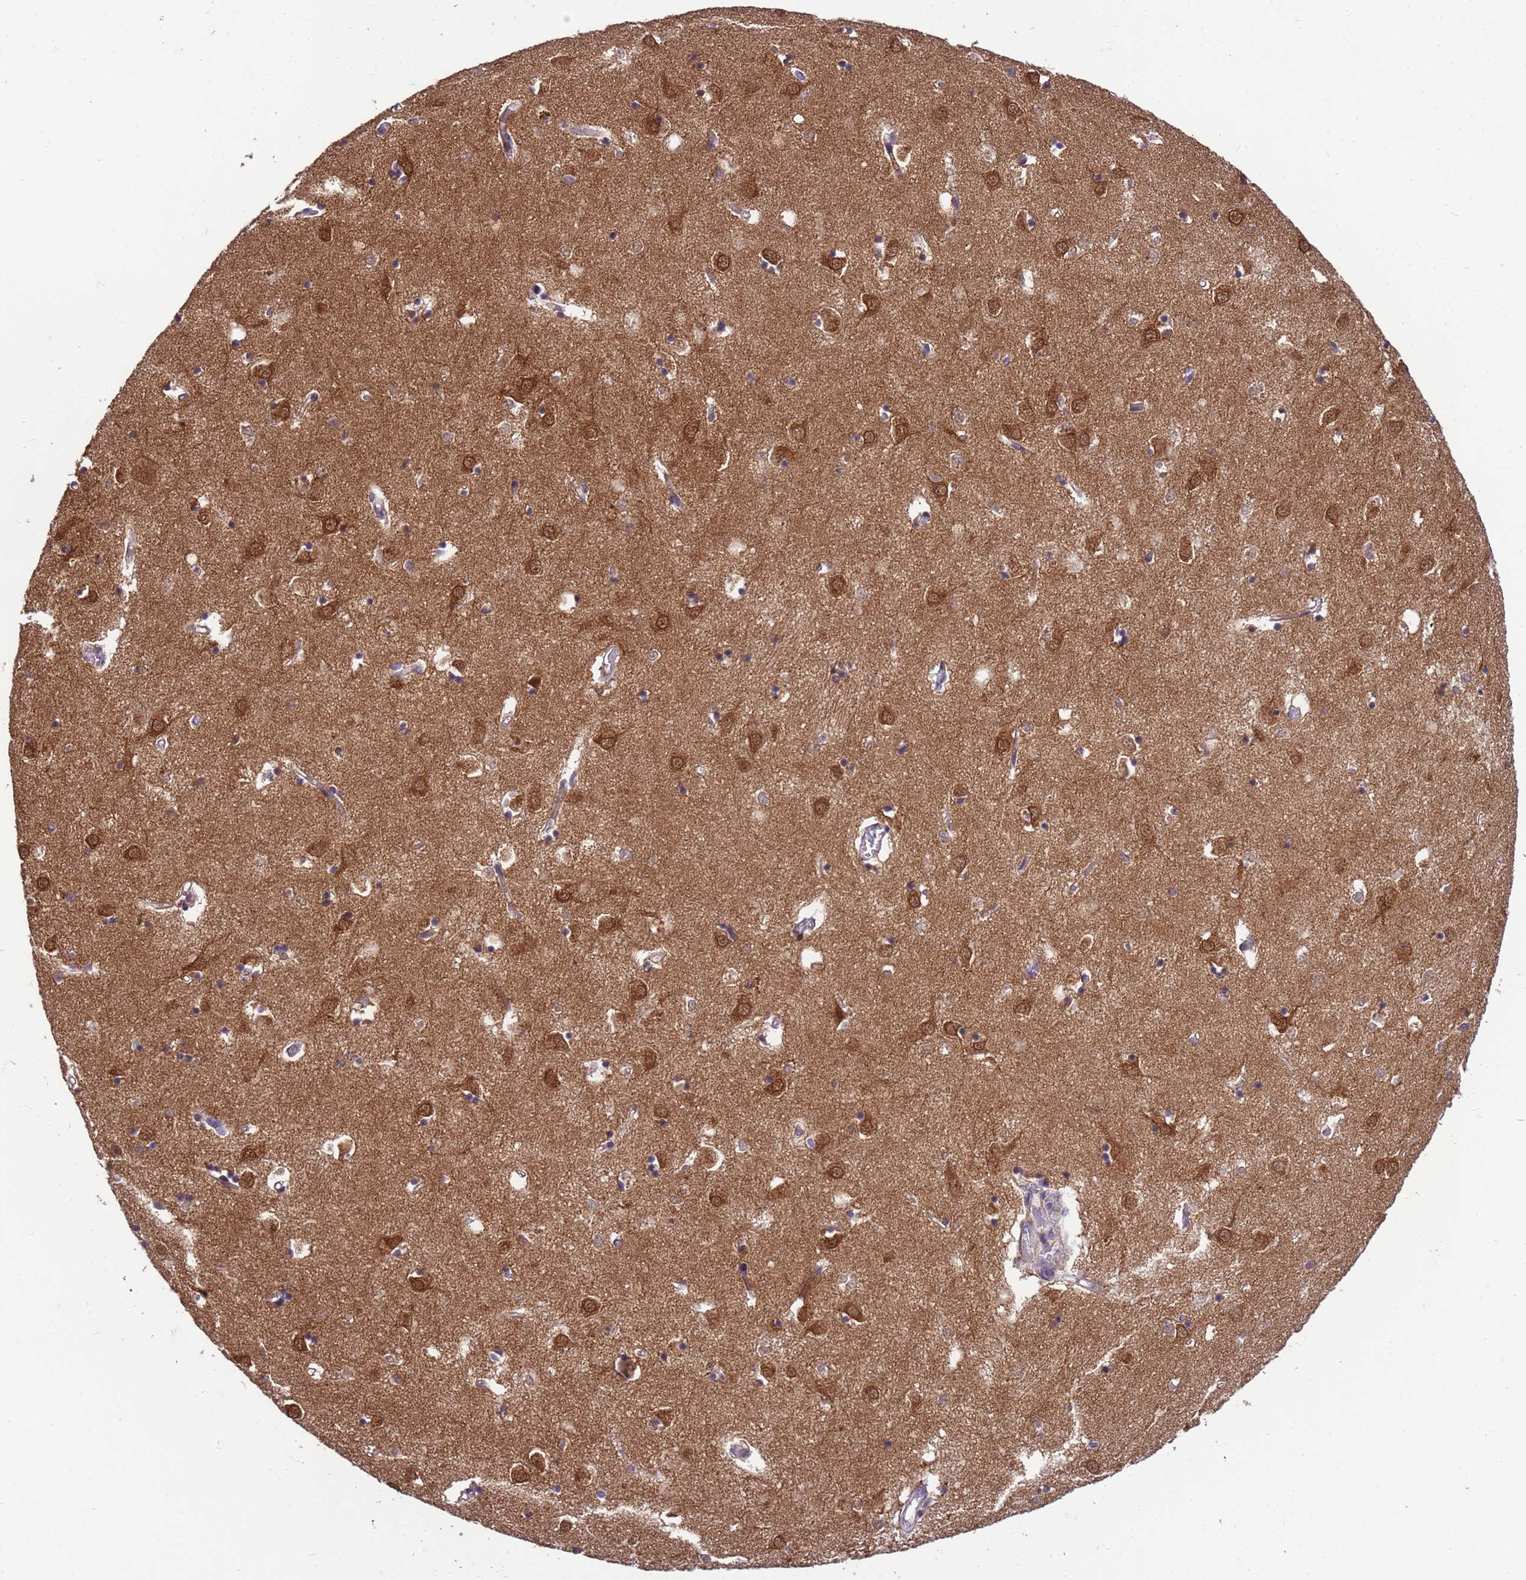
{"staining": {"intensity": "moderate", "quantity": "<25%", "location": "cytoplasmic/membranous"}, "tissue": "caudate", "cell_type": "Glial cells", "image_type": "normal", "snomed": [{"axis": "morphology", "description": "Normal tissue, NOS"}, {"axis": "topography", "description": "Lateral ventricle wall"}], "caption": "Protein staining demonstrates moderate cytoplasmic/membranous expression in about <25% of glial cells in benign caudate.", "gene": "PPP2CA", "patient": {"sex": "male", "age": 70}}